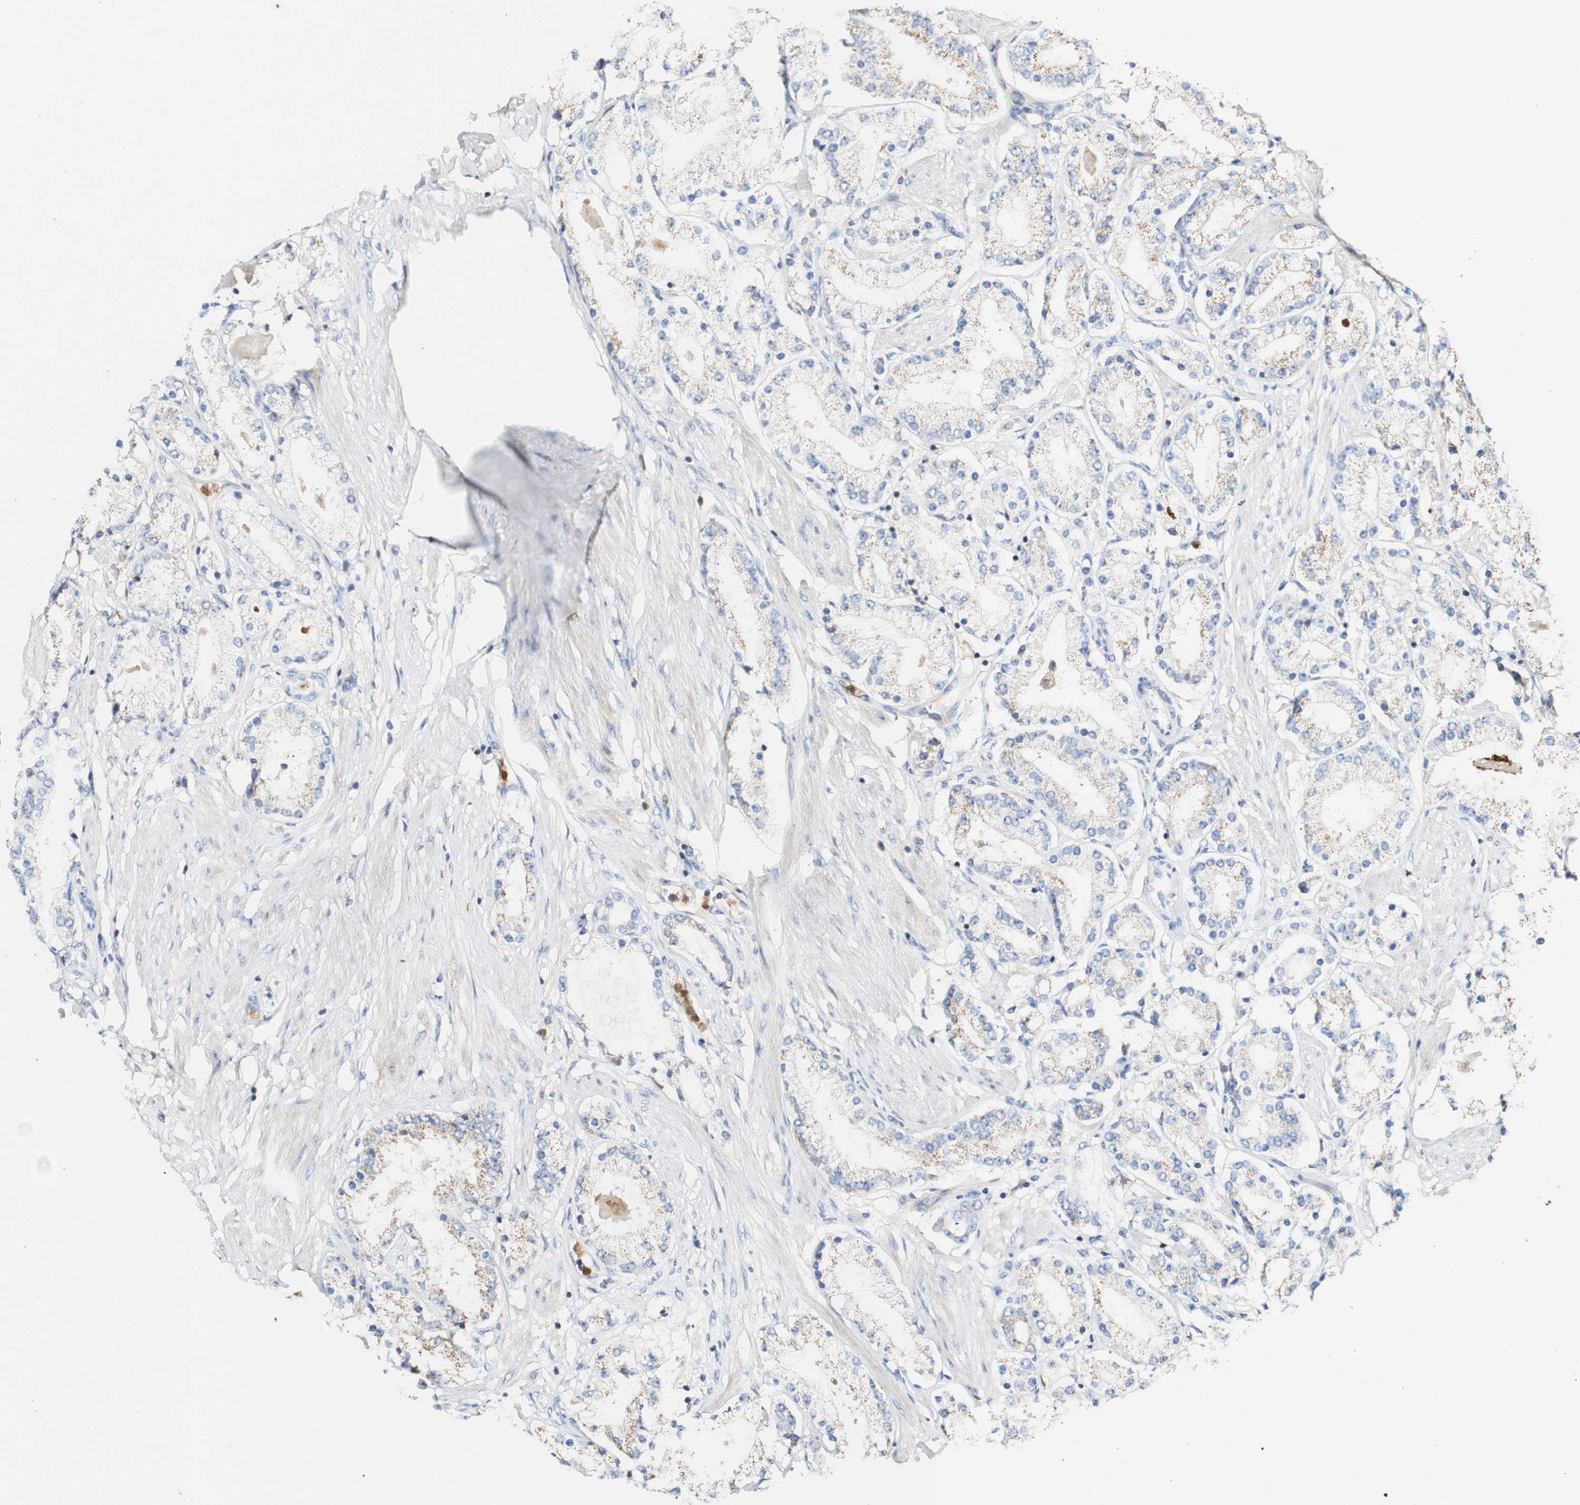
{"staining": {"intensity": "negative", "quantity": "none", "location": "none"}, "tissue": "prostate cancer", "cell_type": "Tumor cells", "image_type": "cancer", "snomed": [{"axis": "morphology", "description": "Adenocarcinoma, Low grade"}, {"axis": "topography", "description": "Prostate"}], "caption": "High magnification brightfield microscopy of prostate cancer (adenocarcinoma (low-grade)) stained with DAB (3,3'-diaminobenzidine) (brown) and counterstained with hematoxylin (blue): tumor cells show no significant positivity.", "gene": "PCDH7", "patient": {"sex": "male", "age": 63}}